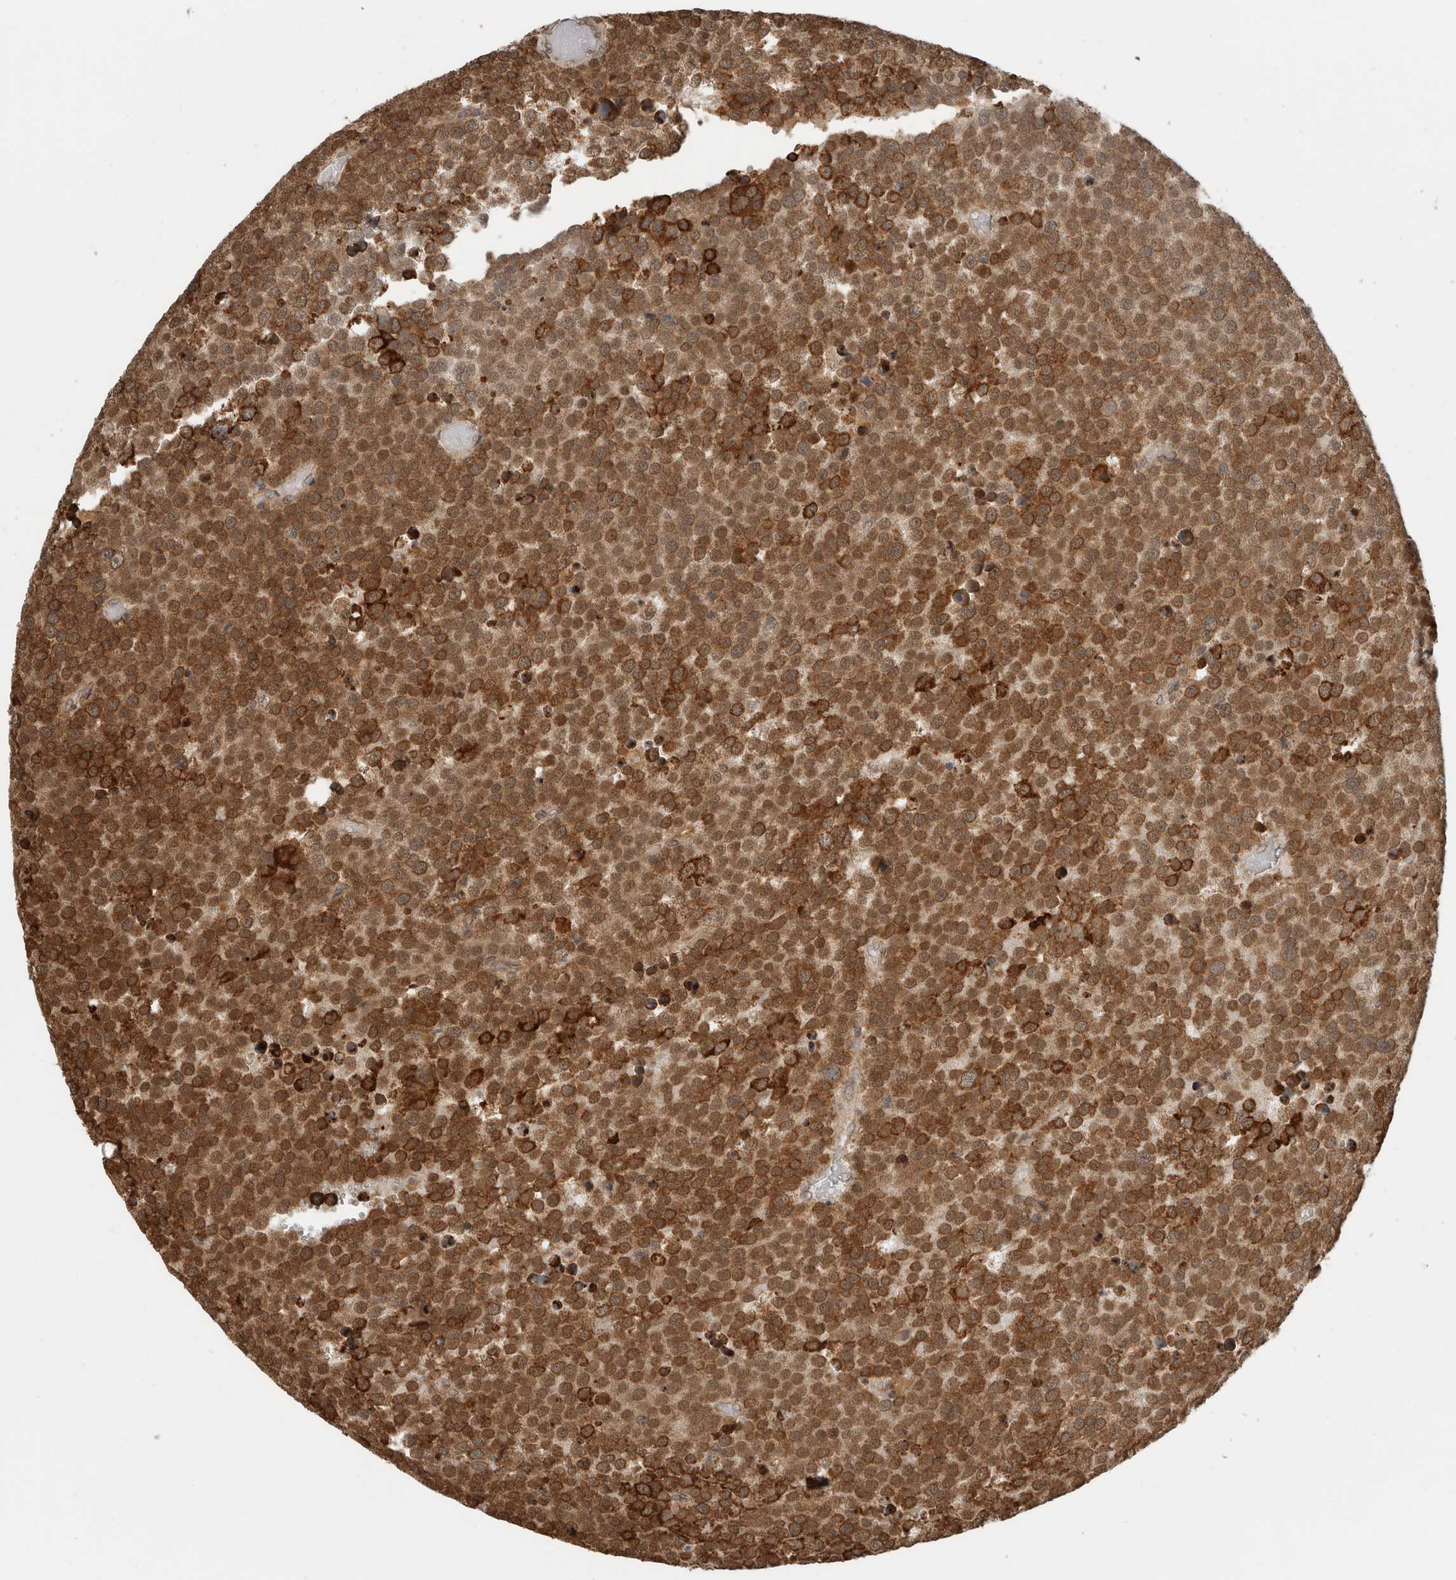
{"staining": {"intensity": "moderate", "quantity": ">75%", "location": "cytoplasmic/membranous,nuclear"}, "tissue": "testis cancer", "cell_type": "Tumor cells", "image_type": "cancer", "snomed": [{"axis": "morphology", "description": "Seminoma, NOS"}, {"axis": "topography", "description": "Testis"}], "caption": "The immunohistochemical stain shows moderate cytoplasmic/membranous and nuclear positivity in tumor cells of seminoma (testis) tissue.", "gene": "MS4A7", "patient": {"sex": "male", "age": 71}}